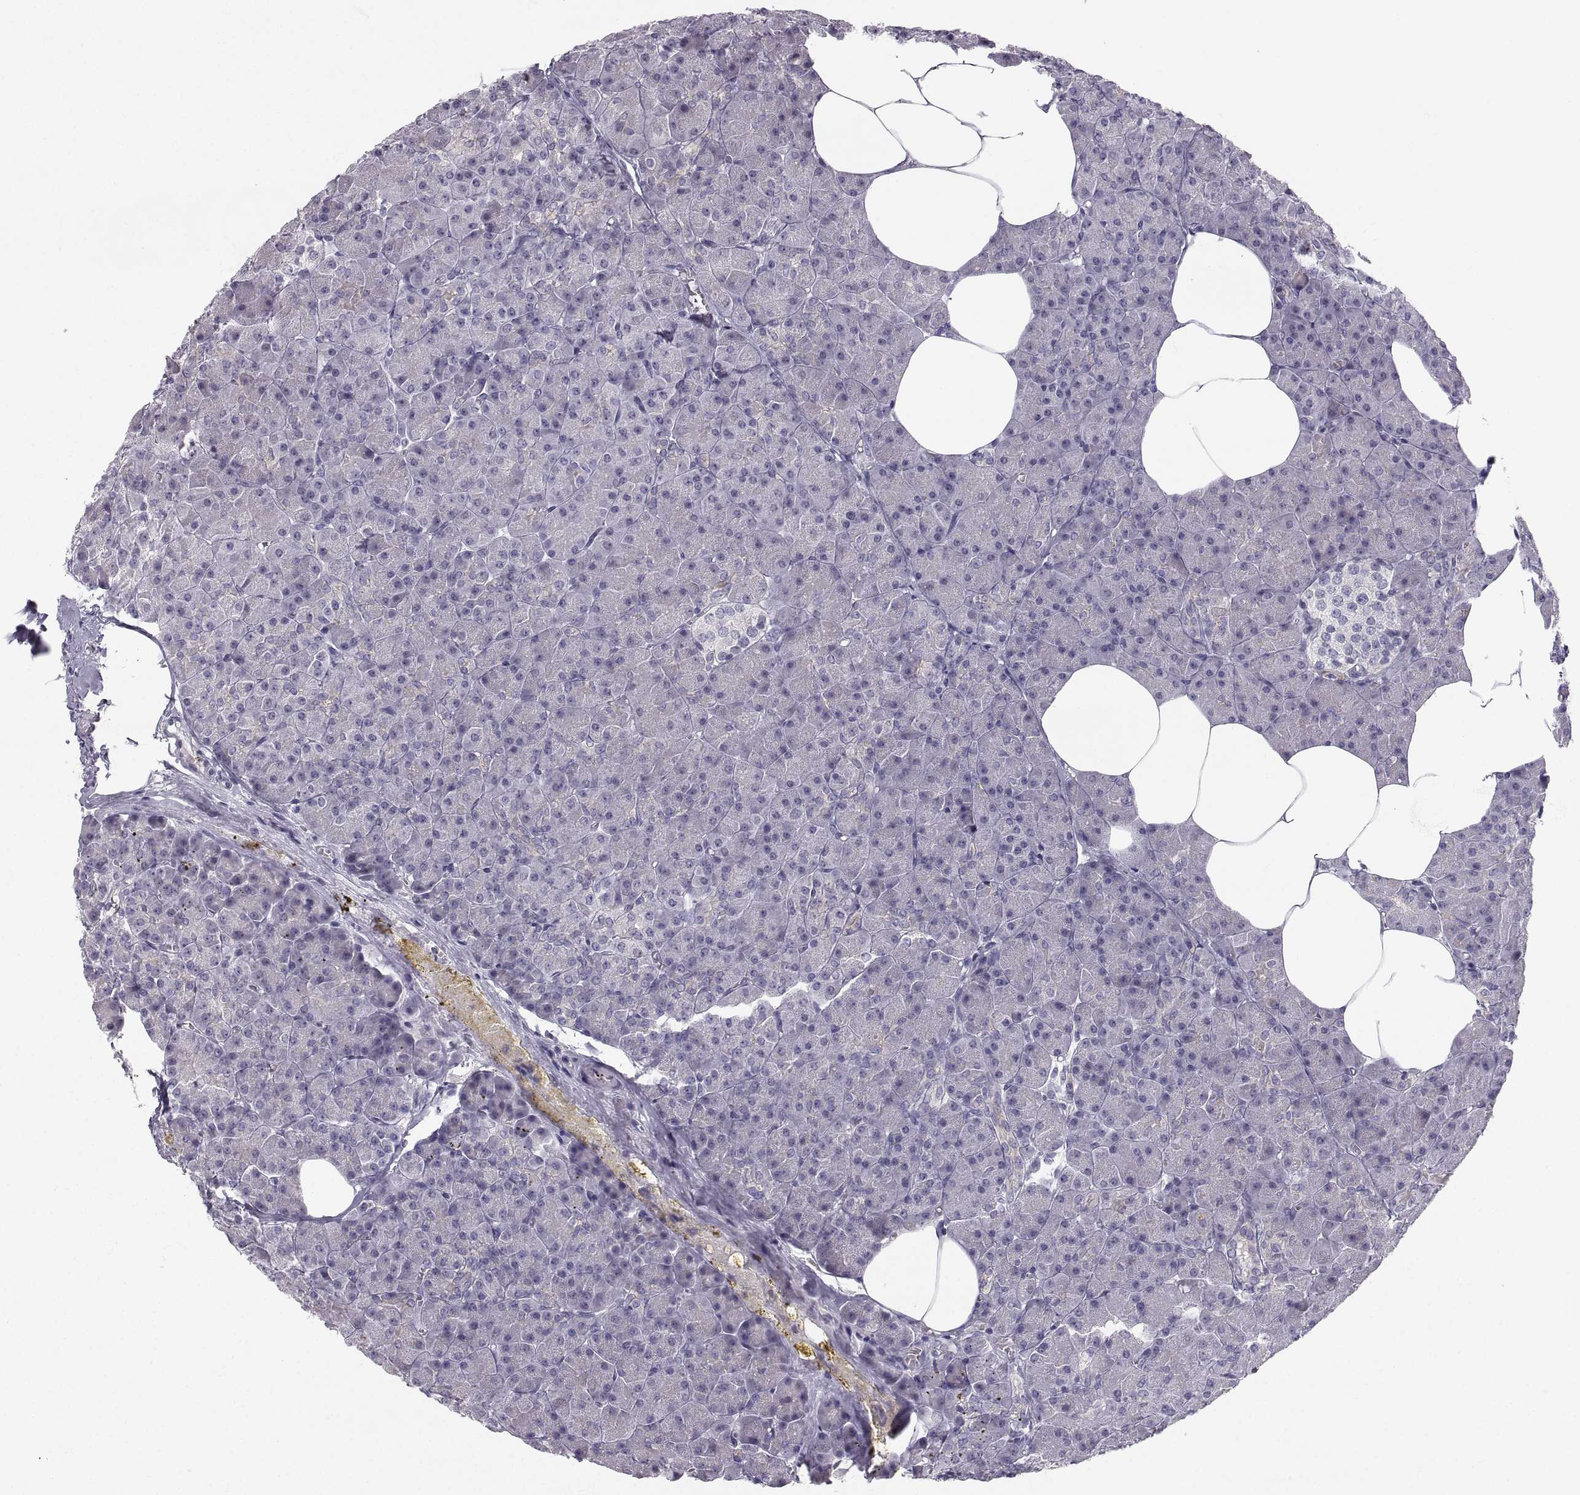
{"staining": {"intensity": "negative", "quantity": "none", "location": "none"}, "tissue": "pancreas", "cell_type": "Exocrine glandular cells", "image_type": "normal", "snomed": [{"axis": "morphology", "description": "Normal tissue, NOS"}, {"axis": "topography", "description": "Pancreas"}], "caption": "Protein analysis of normal pancreas reveals no significant expression in exocrine glandular cells.", "gene": "ZNF185", "patient": {"sex": "female", "age": 45}}